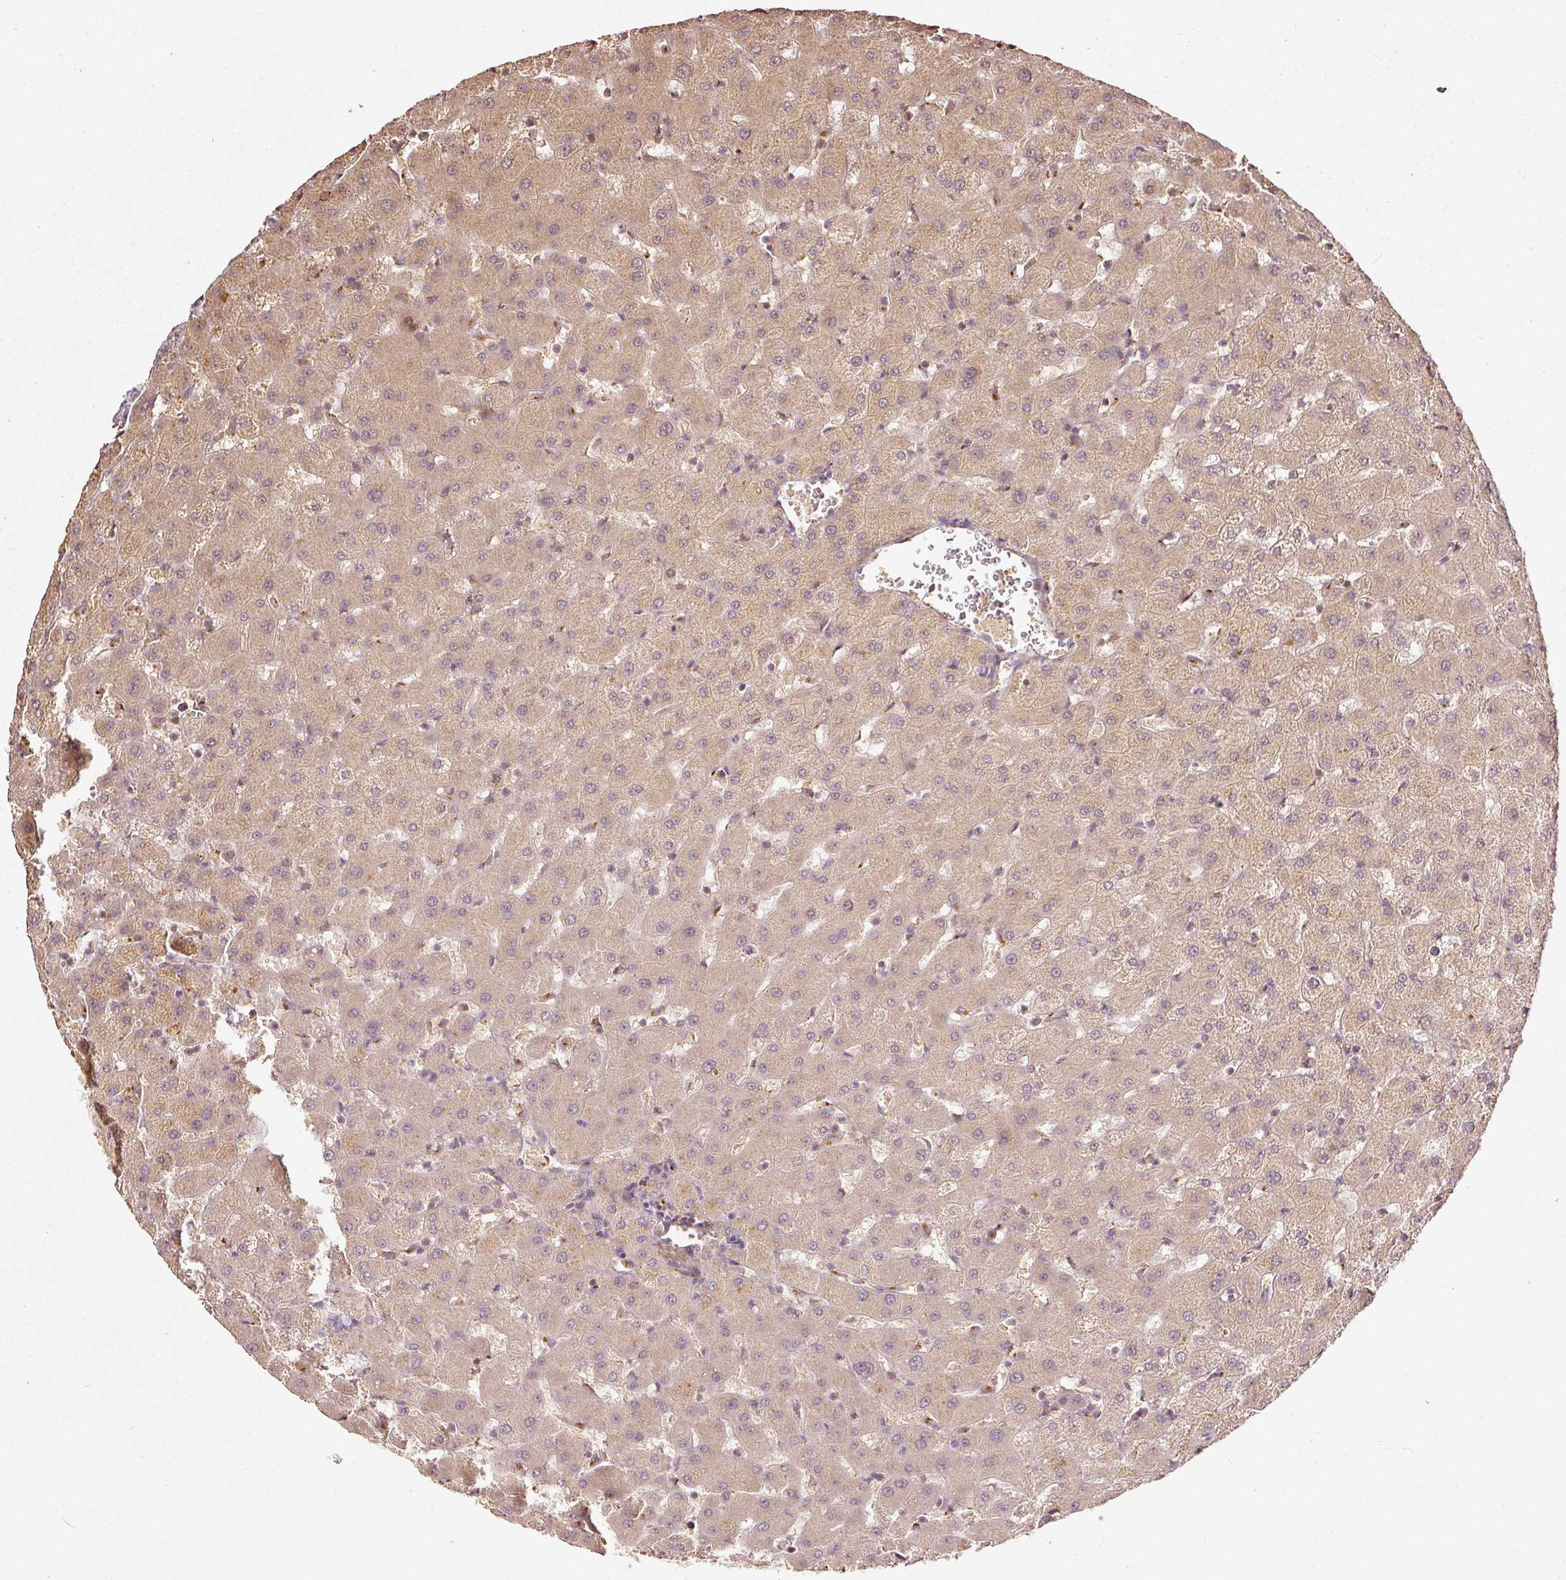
{"staining": {"intensity": "weak", "quantity": ">75%", "location": "cytoplasmic/membranous"}, "tissue": "liver", "cell_type": "Cholangiocytes", "image_type": "normal", "snomed": [{"axis": "morphology", "description": "Normal tissue, NOS"}, {"axis": "topography", "description": "Liver"}], "caption": "Immunohistochemical staining of unremarkable human liver shows low levels of weak cytoplasmic/membranous positivity in about >75% of cholangiocytes.", "gene": "FUT8", "patient": {"sex": "female", "age": 63}}